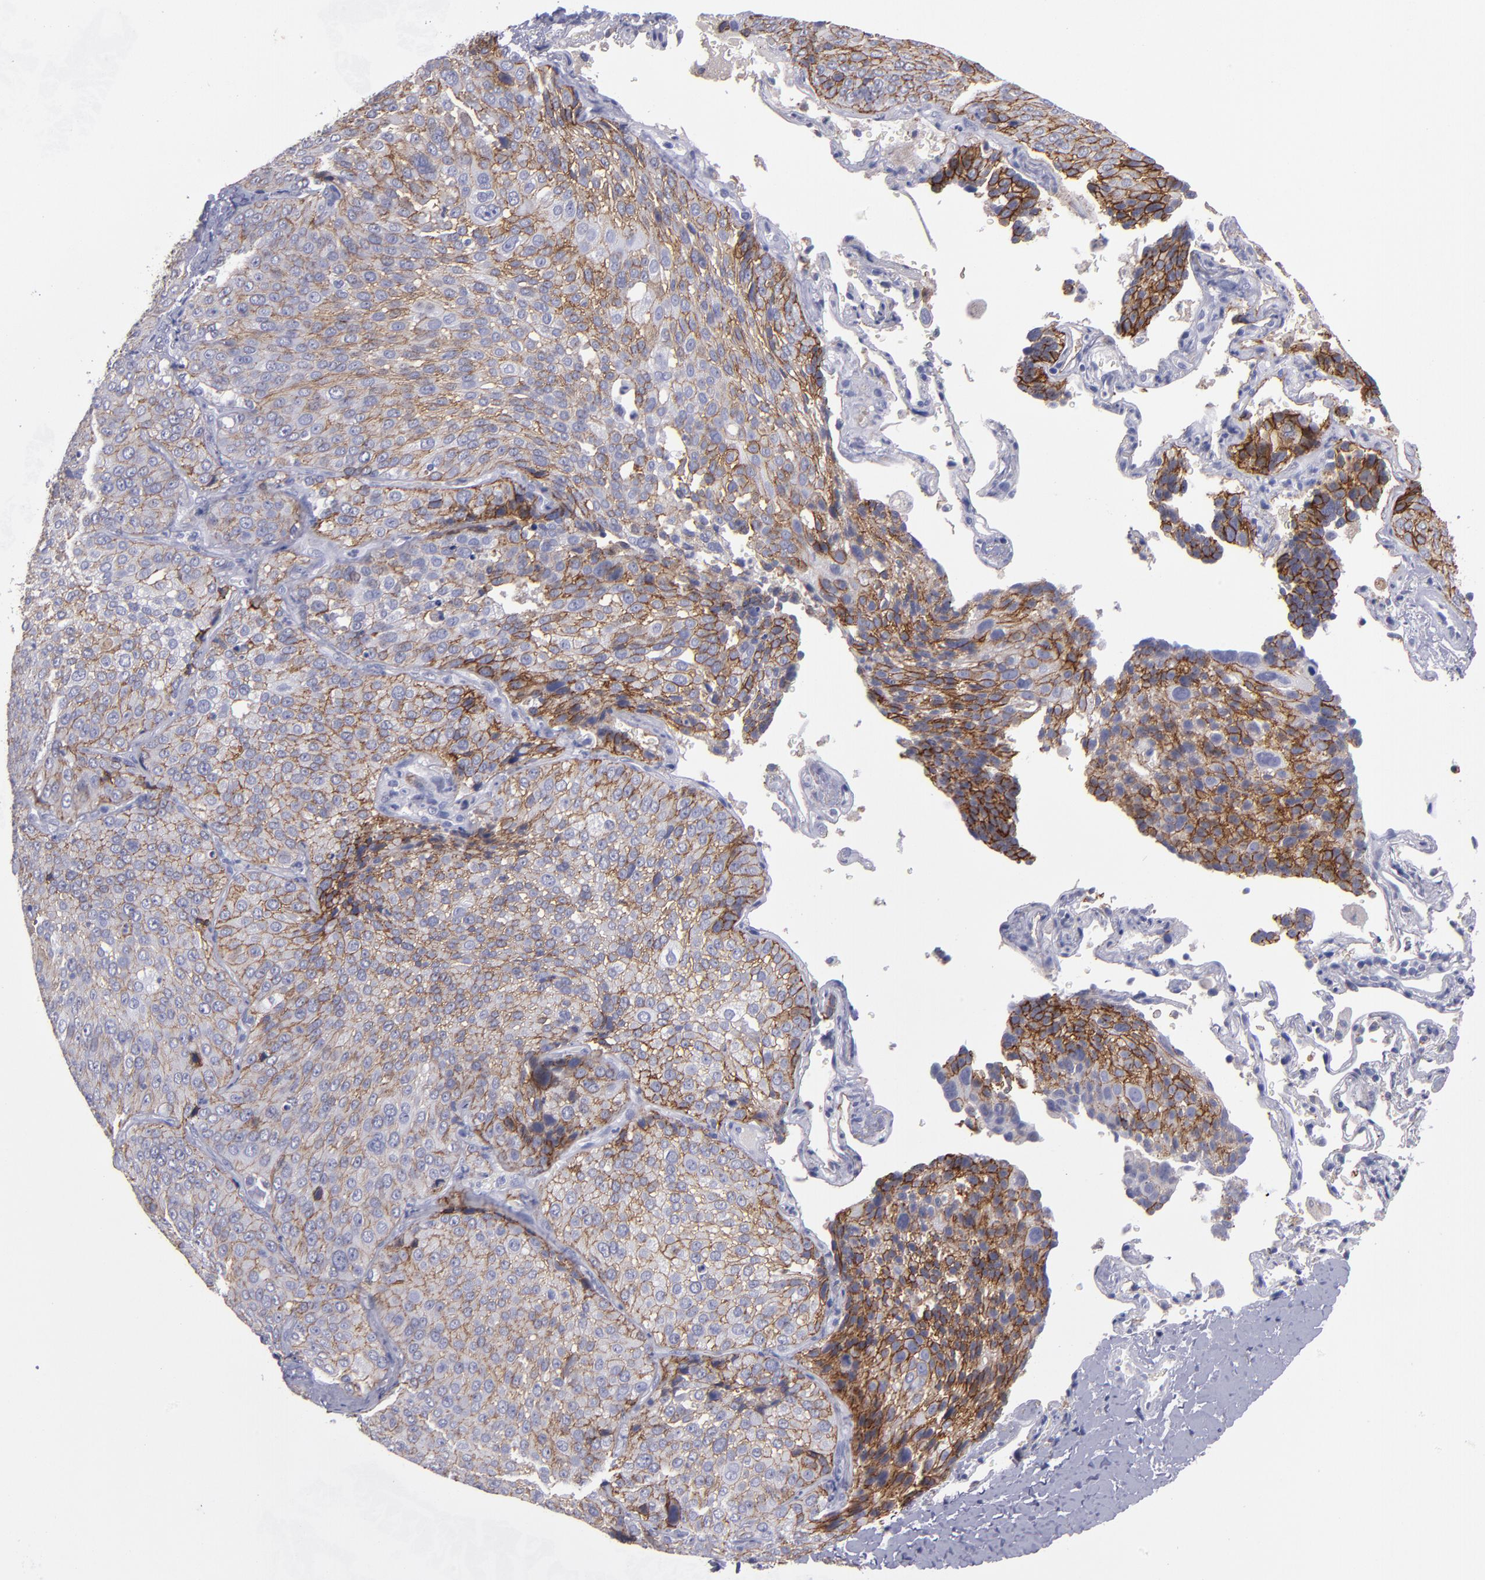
{"staining": {"intensity": "moderate", "quantity": ">75%", "location": "cytoplasmic/membranous"}, "tissue": "lung cancer", "cell_type": "Tumor cells", "image_type": "cancer", "snomed": [{"axis": "morphology", "description": "Squamous cell carcinoma, NOS"}, {"axis": "topography", "description": "Lung"}], "caption": "Immunohistochemistry (IHC) photomicrograph of human lung squamous cell carcinoma stained for a protein (brown), which demonstrates medium levels of moderate cytoplasmic/membranous positivity in about >75% of tumor cells.", "gene": "CDH3", "patient": {"sex": "male", "age": 54}}